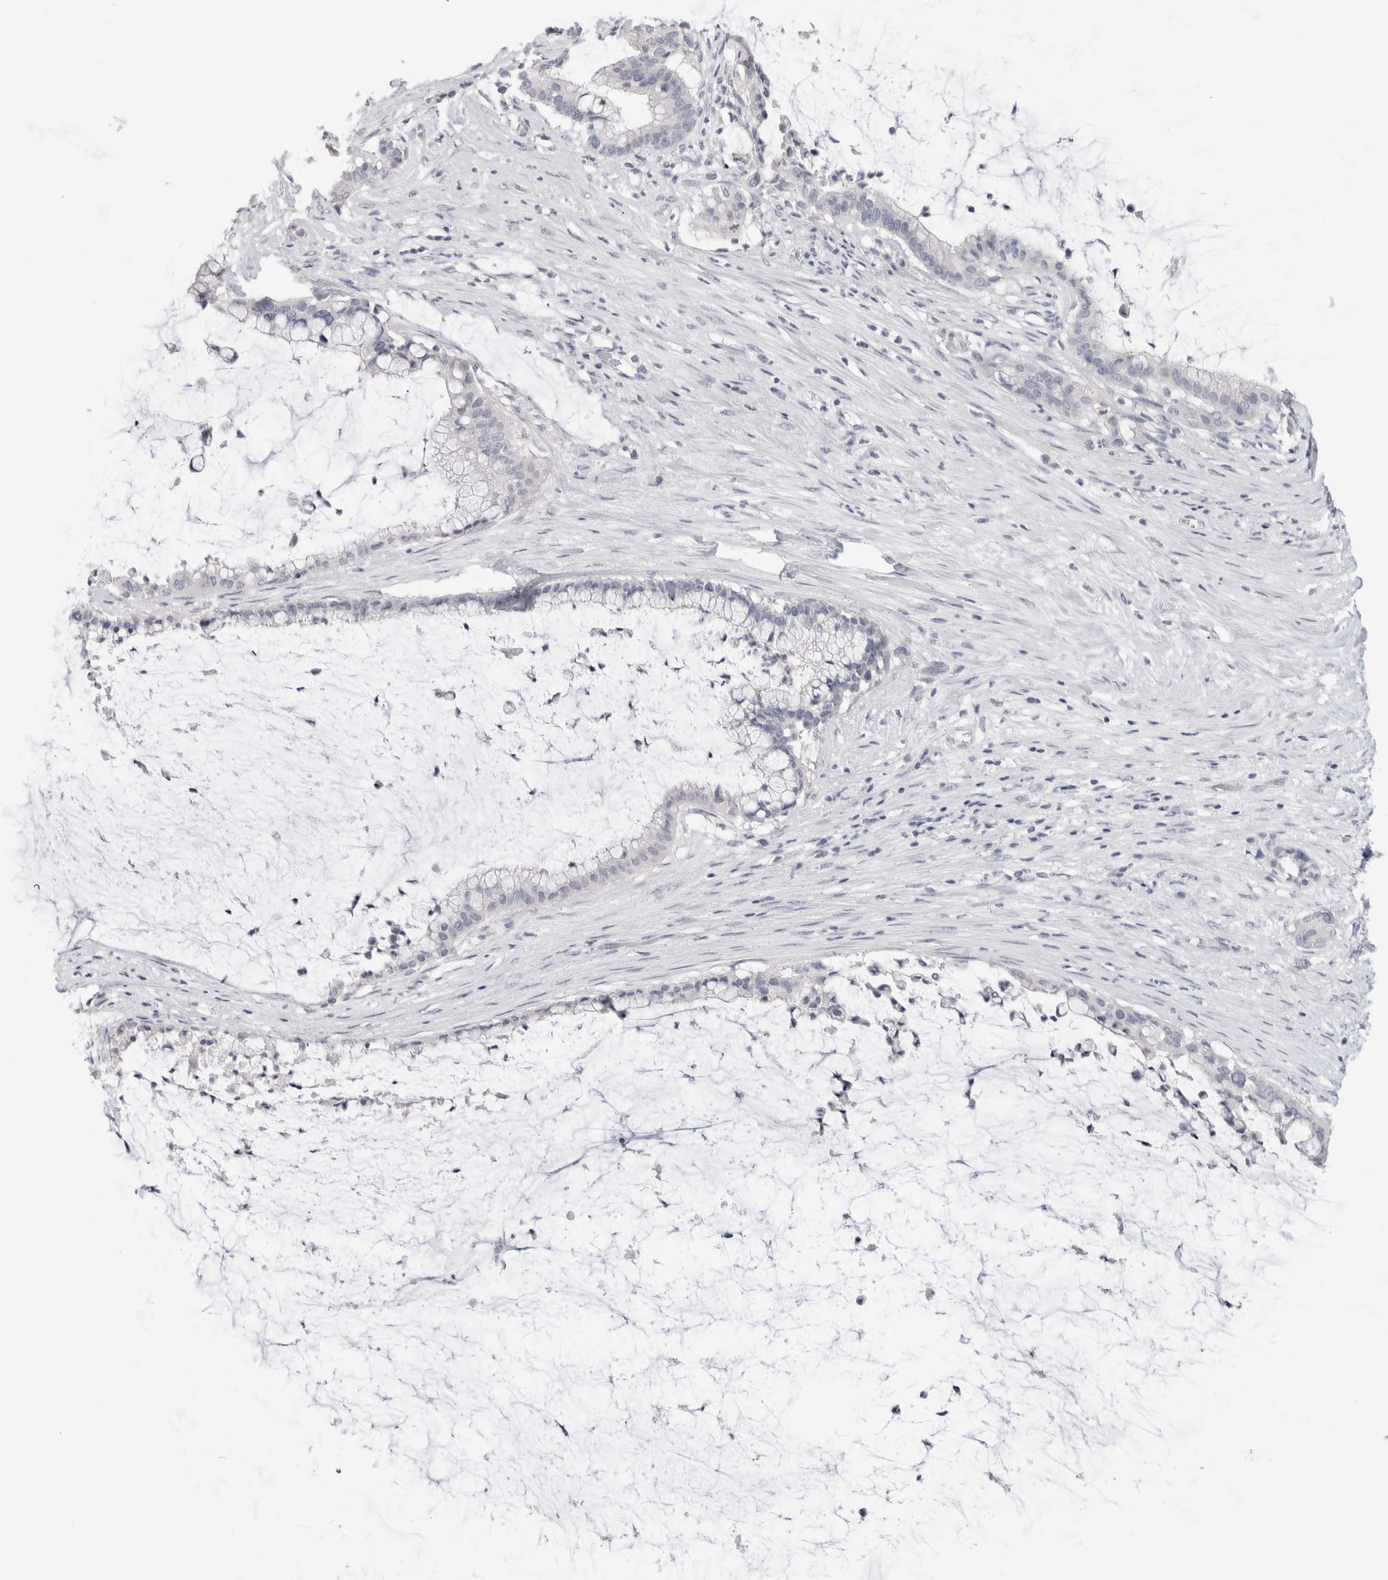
{"staining": {"intensity": "negative", "quantity": "none", "location": "none"}, "tissue": "pancreatic cancer", "cell_type": "Tumor cells", "image_type": "cancer", "snomed": [{"axis": "morphology", "description": "Adenocarcinoma, NOS"}, {"axis": "topography", "description": "Pancreas"}], "caption": "Histopathology image shows no significant protein positivity in tumor cells of adenocarcinoma (pancreatic). (DAB (3,3'-diaminobenzidine) immunohistochemistry visualized using brightfield microscopy, high magnification).", "gene": "SLC6A1", "patient": {"sex": "male", "age": 41}}